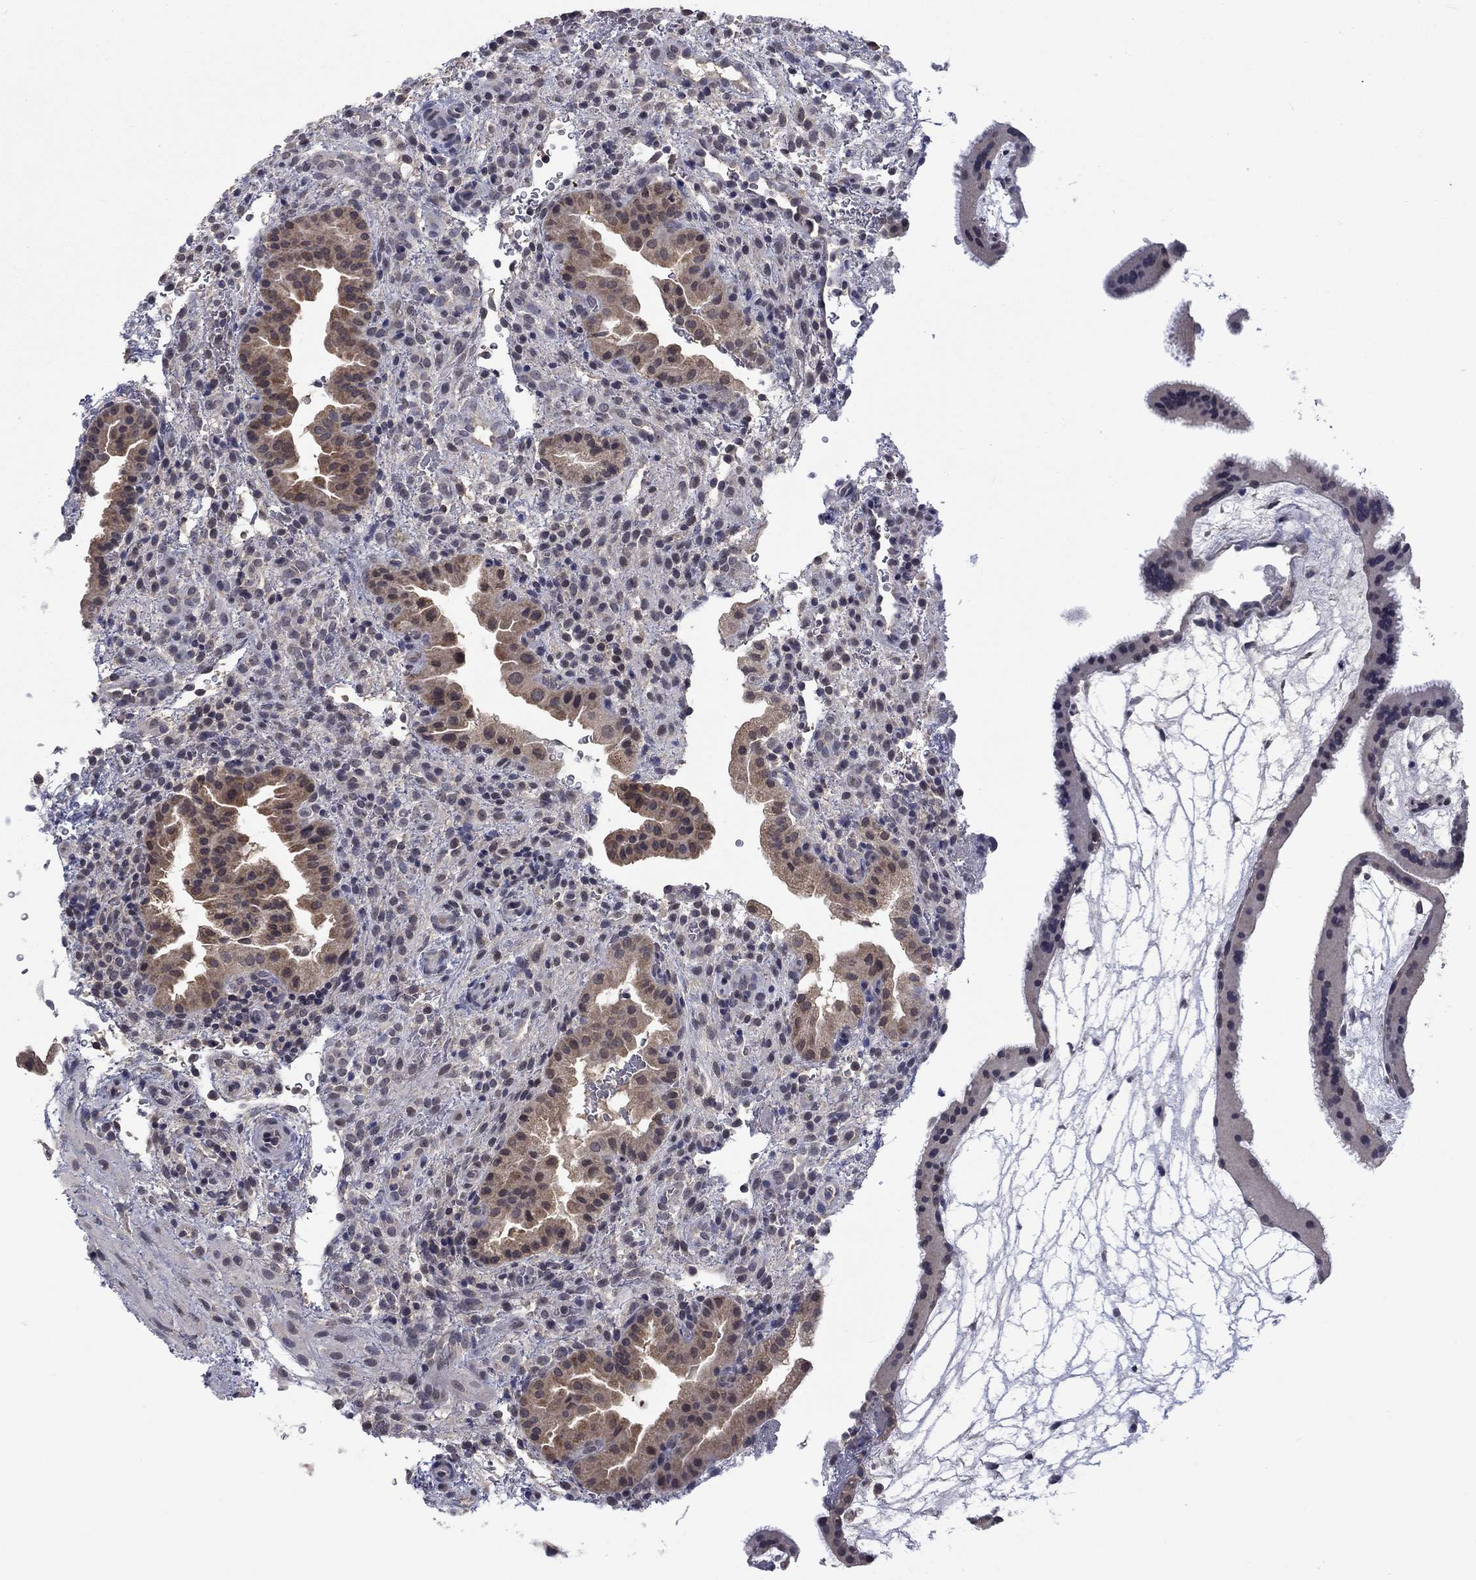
{"staining": {"intensity": "weak", "quantity": "<25%", "location": "cytoplasmic/membranous"}, "tissue": "placenta", "cell_type": "Decidual cells", "image_type": "normal", "snomed": [{"axis": "morphology", "description": "Normal tissue, NOS"}, {"axis": "topography", "description": "Placenta"}], "caption": "IHC histopathology image of benign placenta stained for a protein (brown), which reveals no staining in decidual cells.", "gene": "SPATA33", "patient": {"sex": "female", "age": 19}}